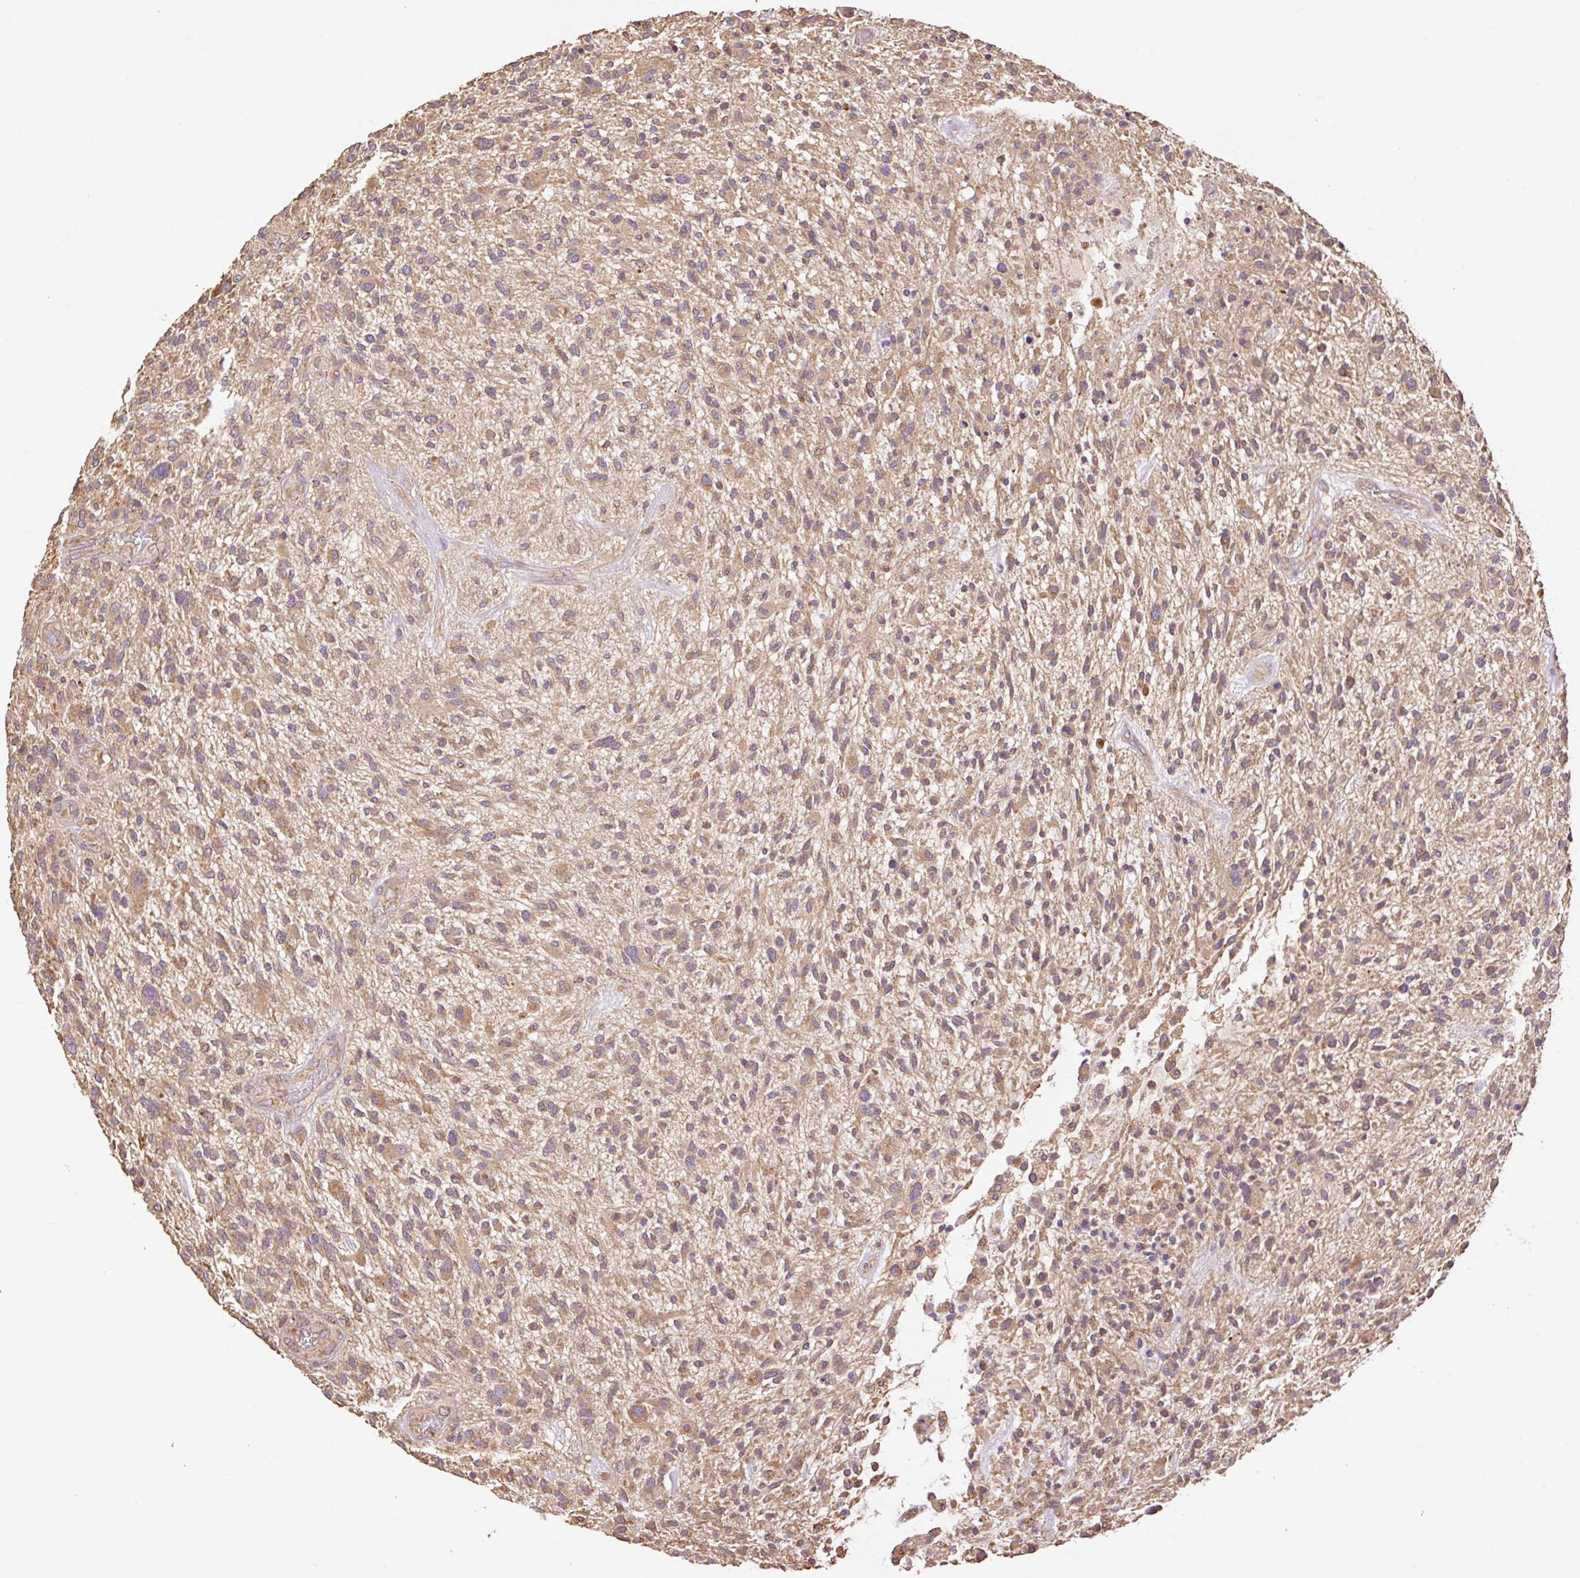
{"staining": {"intensity": "moderate", "quantity": "25%-75%", "location": "cytoplasmic/membranous"}, "tissue": "glioma", "cell_type": "Tumor cells", "image_type": "cancer", "snomed": [{"axis": "morphology", "description": "Glioma, malignant, High grade"}, {"axis": "topography", "description": "Brain"}], "caption": "High-power microscopy captured an immunohistochemistry micrograph of glioma, revealing moderate cytoplasmic/membranous positivity in about 25%-75% of tumor cells. (DAB (3,3'-diaminobenzidine) IHC, brown staining for protein, blue staining for nuclei).", "gene": "DESI1", "patient": {"sex": "male", "age": 47}}